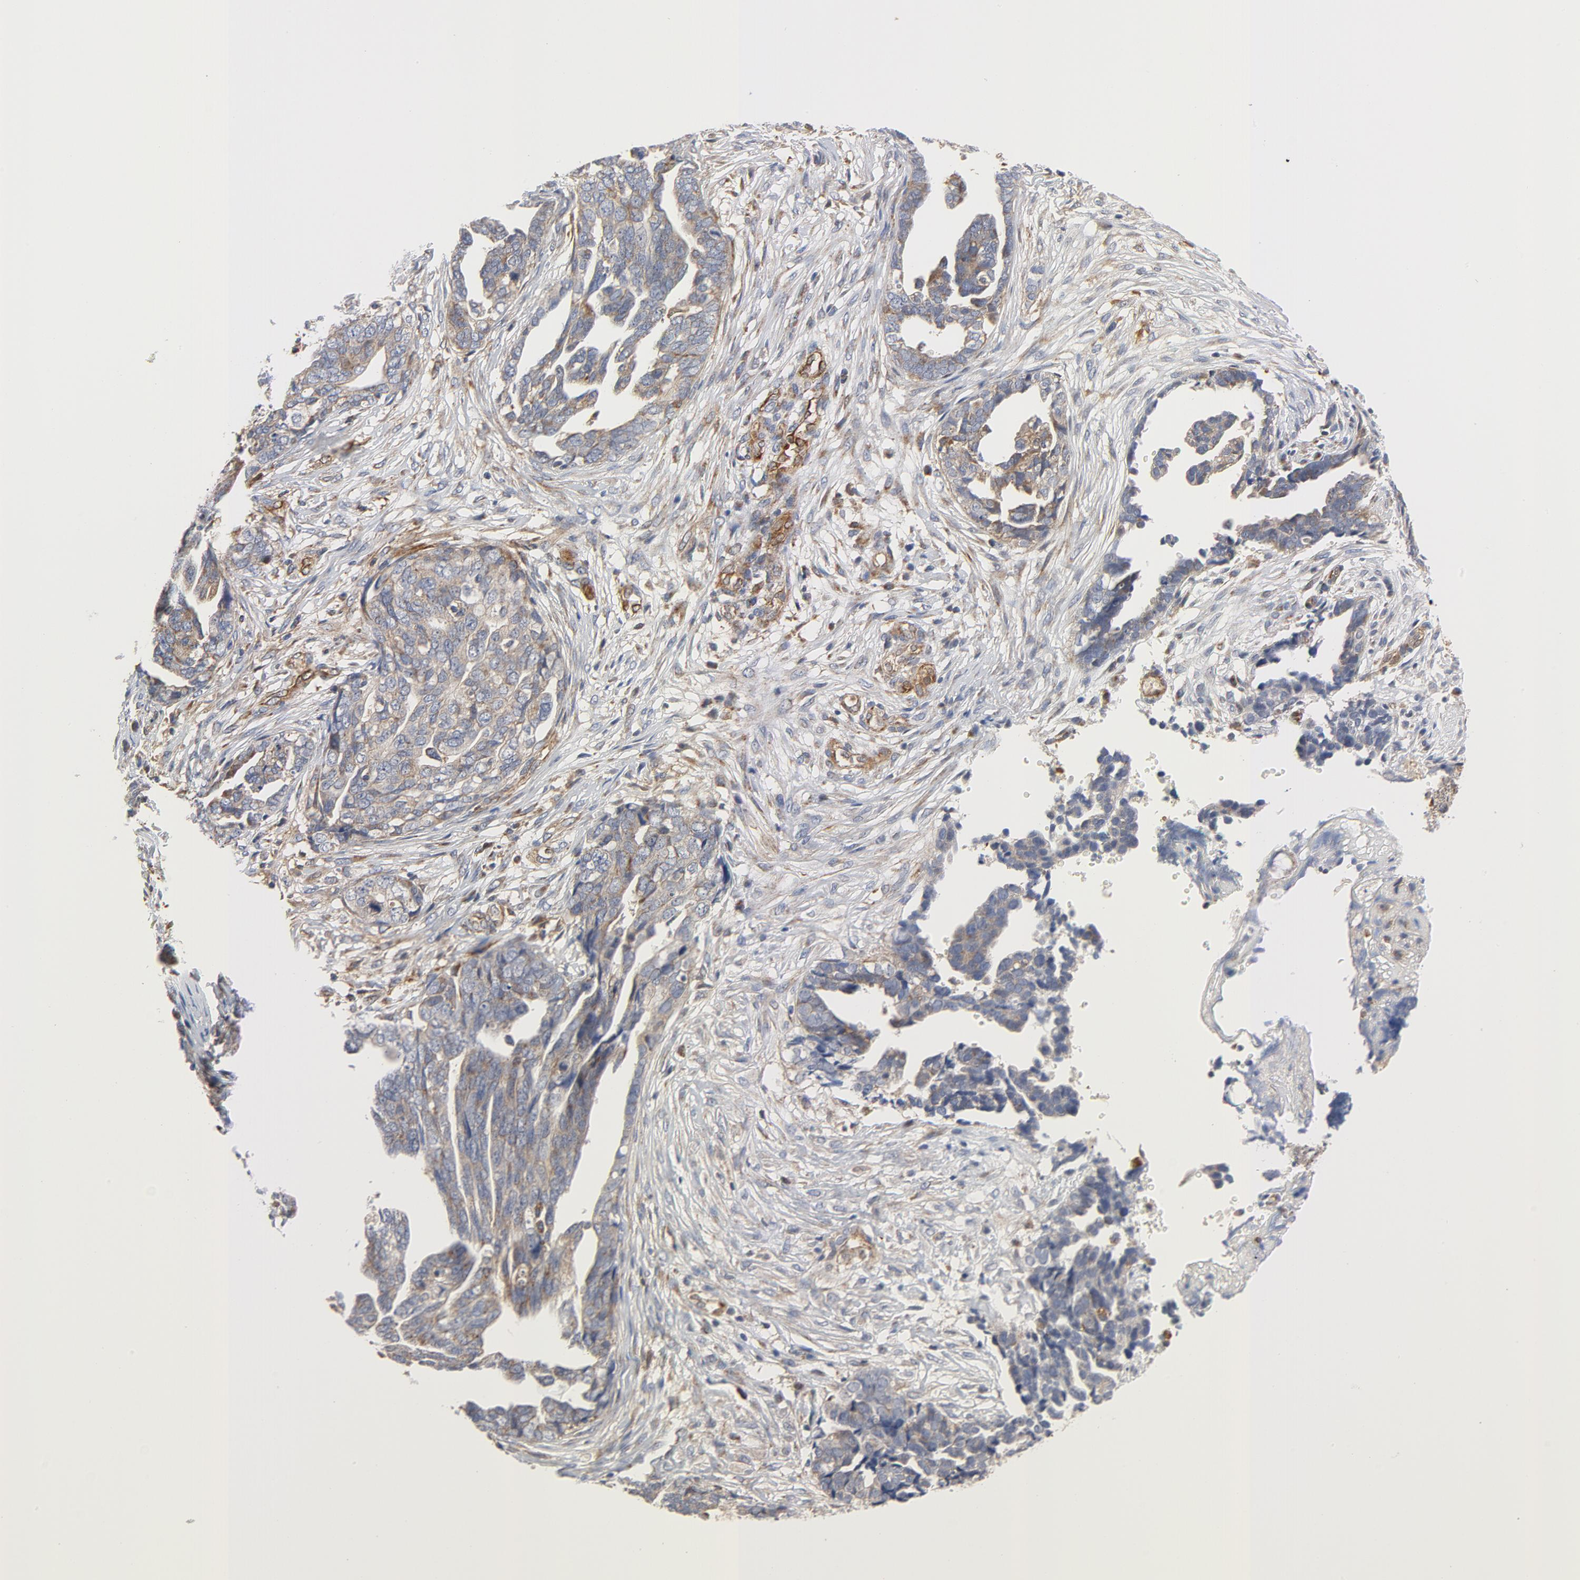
{"staining": {"intensity": "moderate", "quantity": ">75%", "location": "cytoplasmic/membranous"}, "tissue": "ovarian cancer", "cell_type": "Tumor cells", "image_type": "cancer", "snomed": [{"axis": "morphology", "description": "Normal tissue, NOS"}, {"axis": "morphology", "description": "Cystadenocarcinoma, serous, NOS"}, {"axis": "topography", "description": "Fallopian tube"}, {"axis": "topography", "description": "Ovary"}], "caption": "Protein expression analysis of ovarian cancer (serous cystadenocarcinoma) shows moderate cytoplasmic/membranous positivity in approximately >75% of tumor cells.", "gene": "RAPGEF4", "patient": {"sex": "female", "age": 56}}